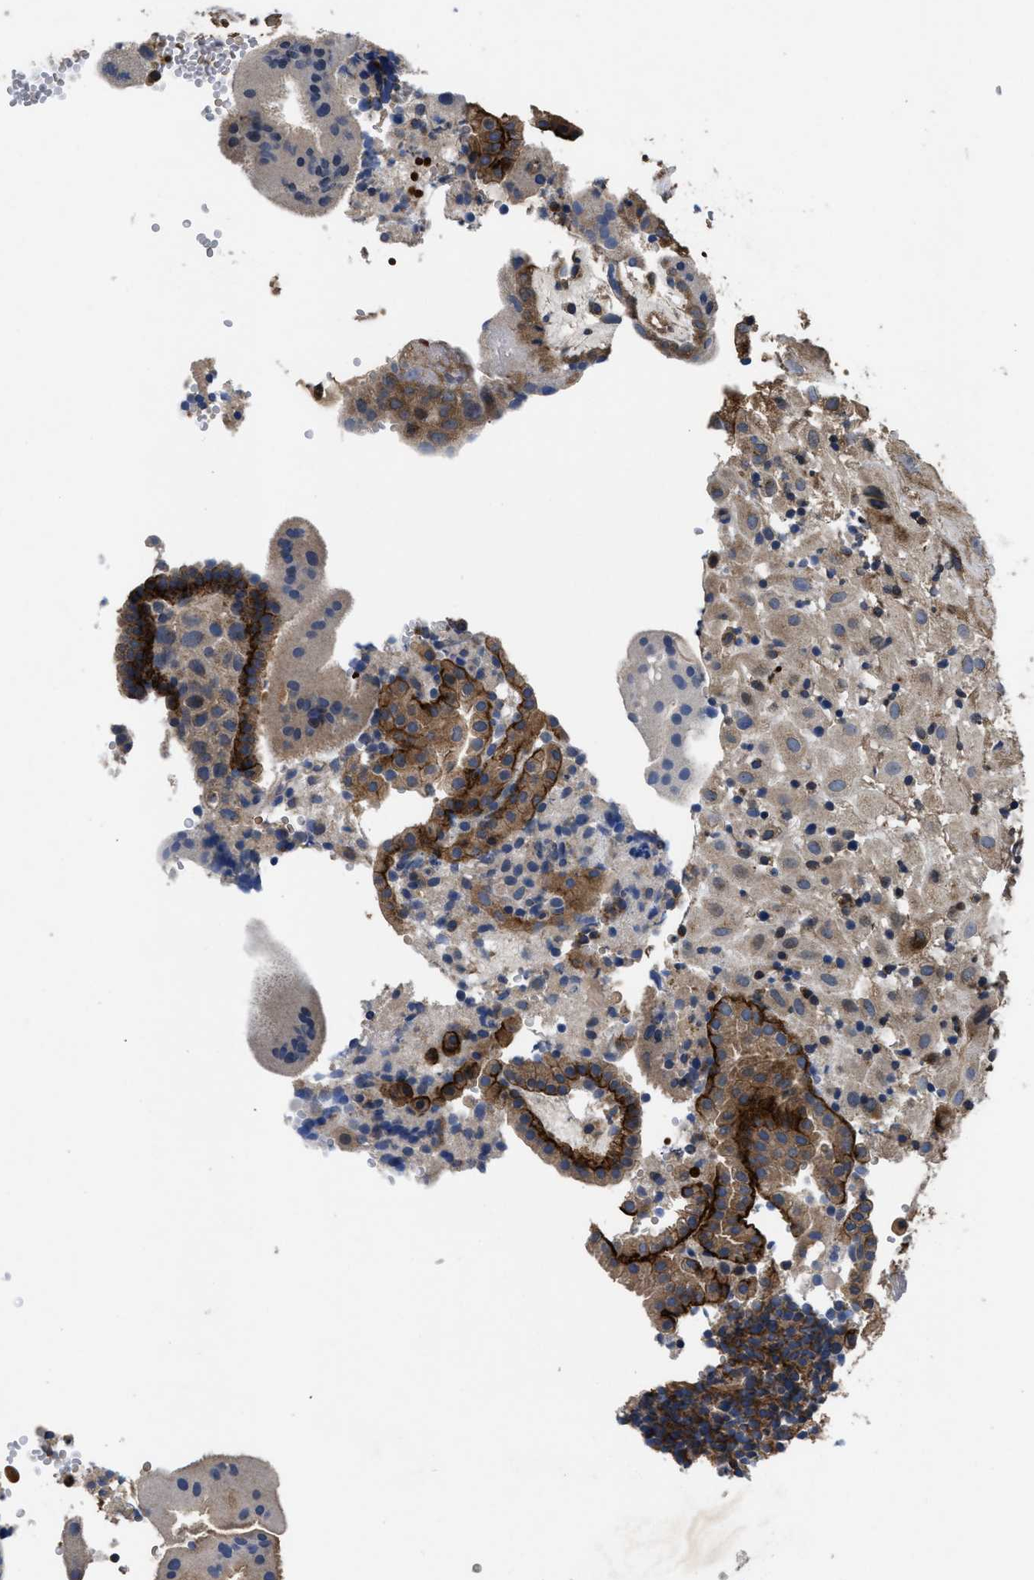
{"staining": {"intensity": "moderate", "quantity": ">75%", "location": "cytoplasmic/membranous"}, "tissue": "placenta", "cell_type": "Decidual cells", "image_type": "normal", "snomed": [{"axis": "morphology", "description": "Normal tissue, NOS"}, {"axis": "topography", "description": "Placenta"}], "caption": "Moderate cytoplasmic/membranous expression is appreciated in about >75% of decidual cells in normal placenta.", "gene": "YBEY", "patient": {"sex": "female", "age": 18}}